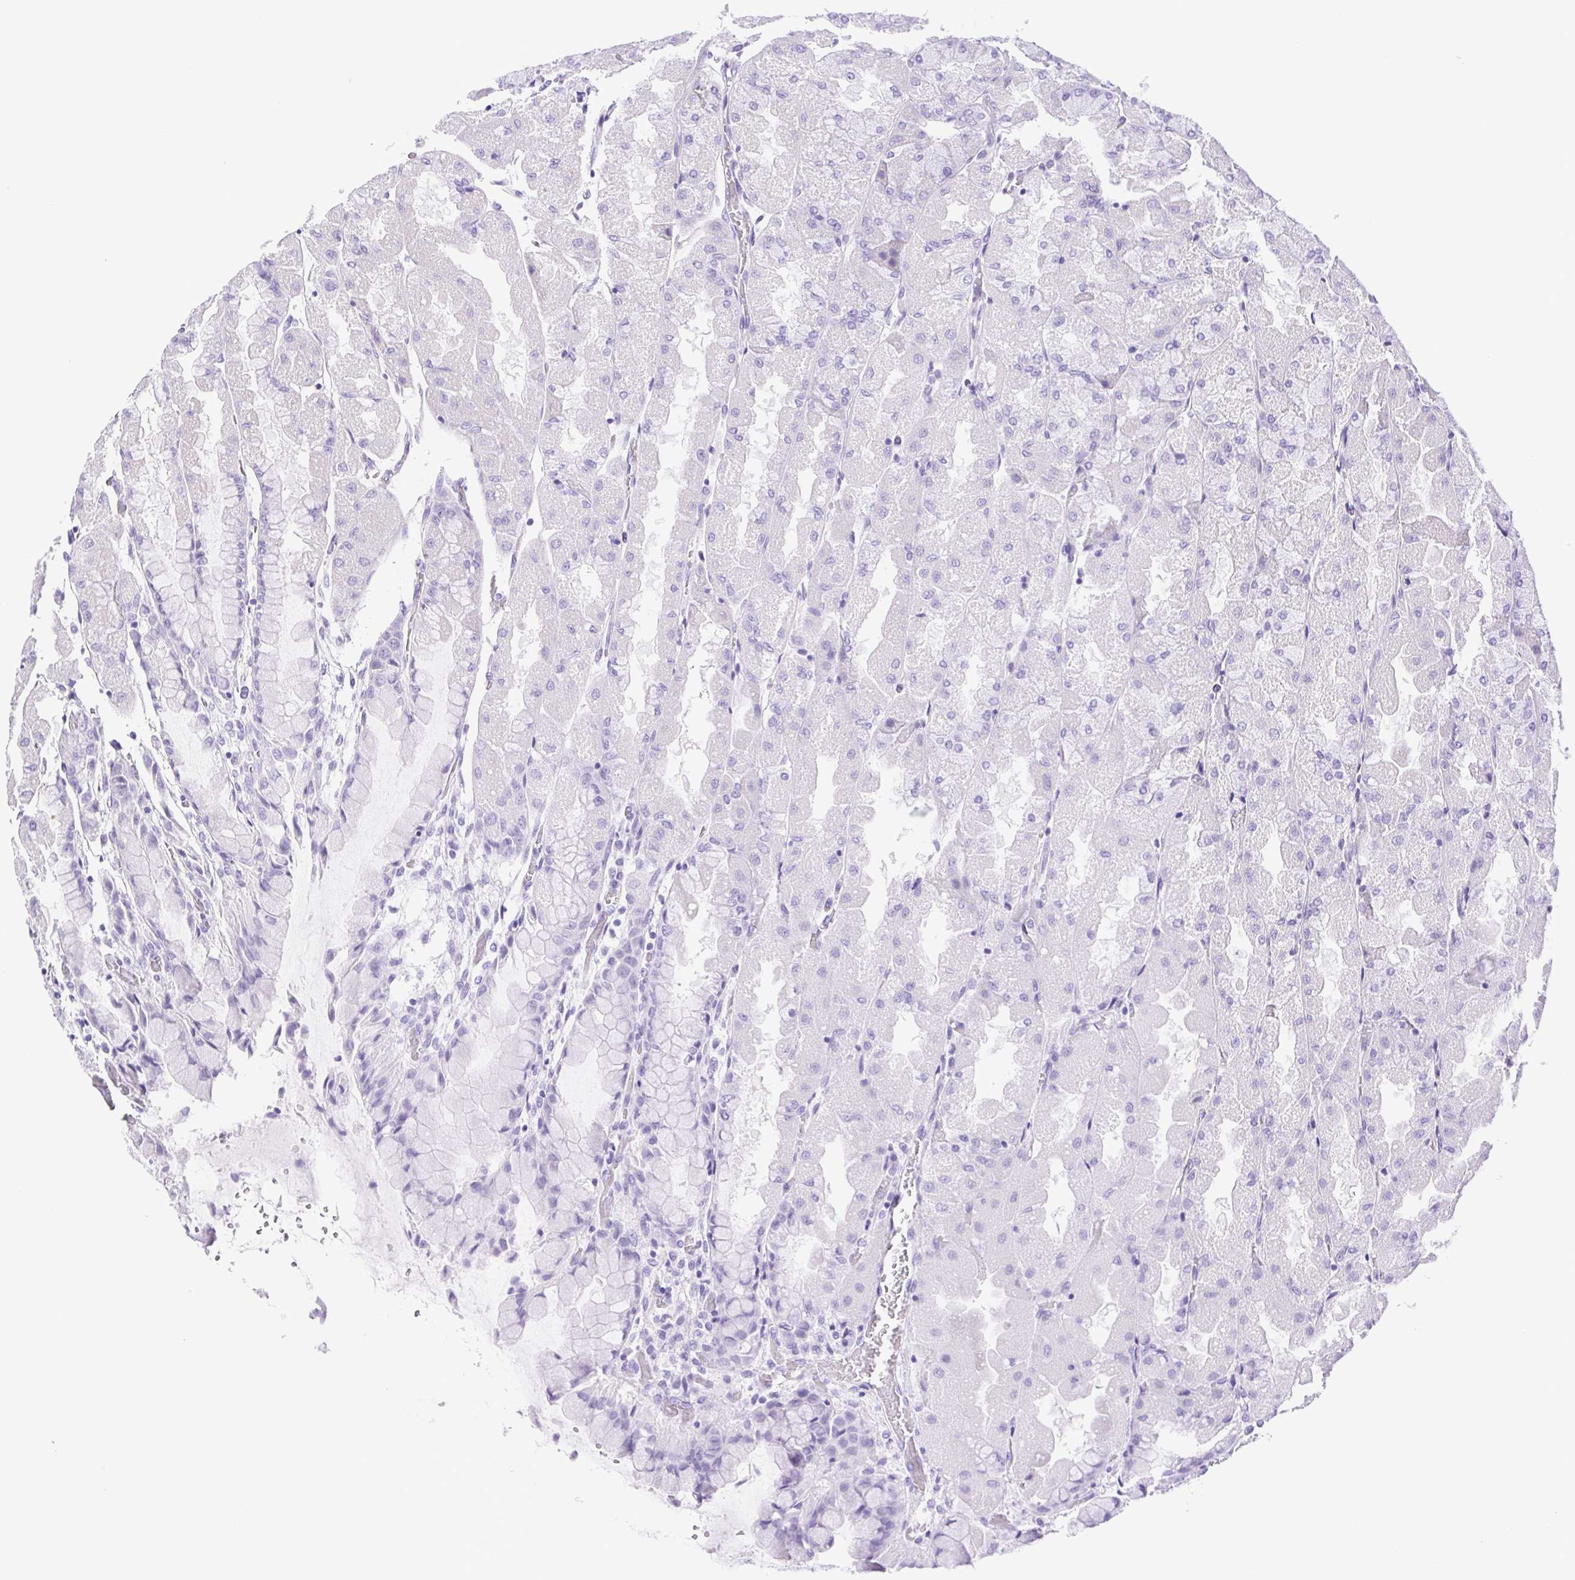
{"staining": {"intensity": "negative", "quantity": "none", "location": "none"}, "tissue": "stomach", "cell_type": "Glandular cells", "image_type": "normal", "snomed": [{"axis": "morphology", "description": "Normal tissue, NOS"}, {"axis": "topography", "description": "Stomach"}], "caption": "DAB immunohistochemical staining of benign stomach demonstrates no significant expression in glandular cells.", "gene": "CDSN", "patient": {"sex": "female", "age": 61}}